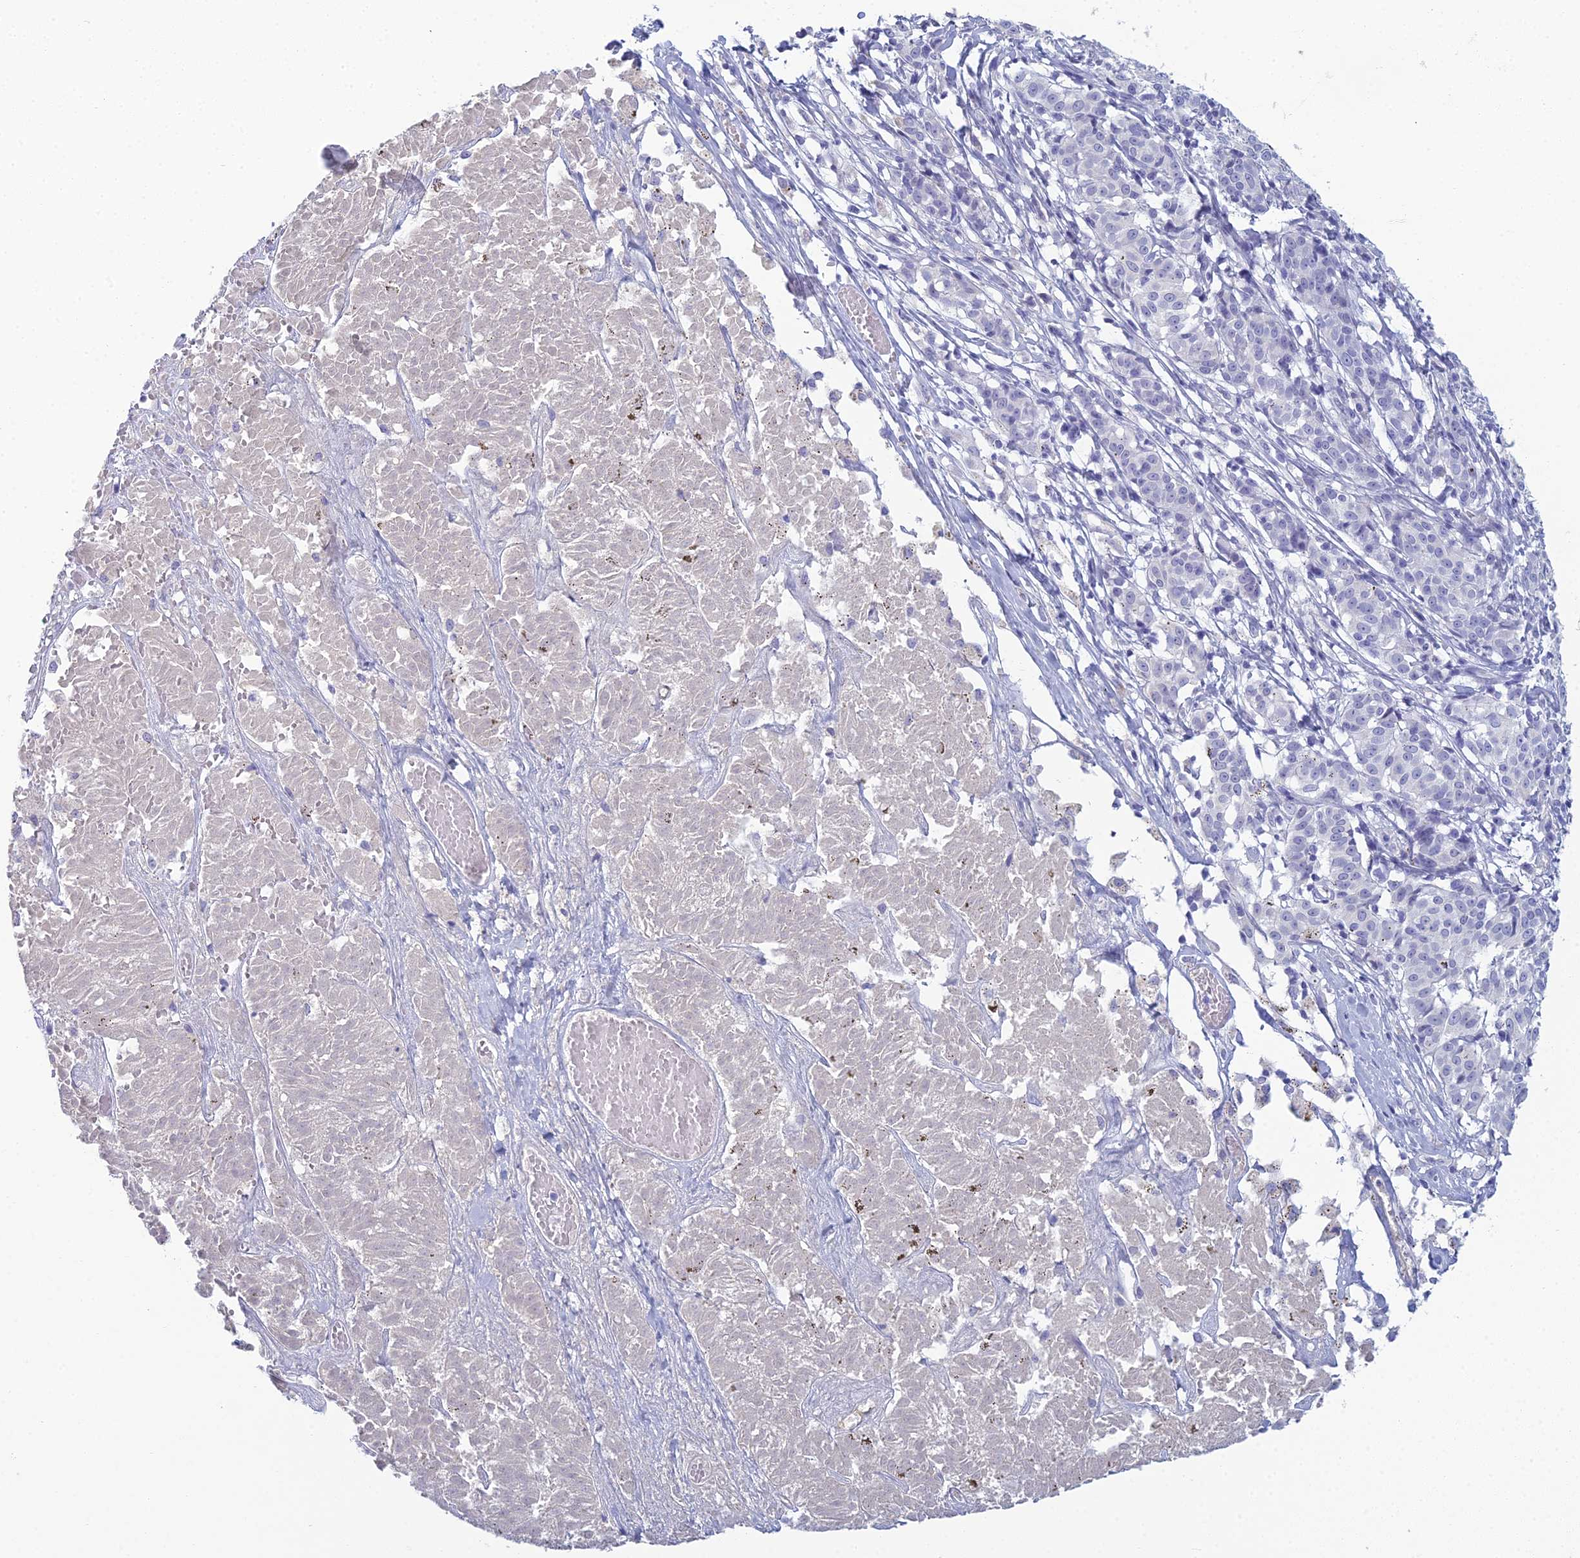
{"staining": {"intensity": "negative", "quantity": "none", "location": "none"}, "tissue": "melanoma", "cell_type": "Tumor cells", "image_type": "cancer", "snomed": [{"axis": "morphology", "description": "Malignant melanoma, NOS"}, {"axis": "topography", "description": "Skin"}], "caption": "IHC histopathology image of malignant melanoma stained for a protein (brown), which demonstrates no positivity in tumor cells.", "gene": "MUC13", "patient": {"sex": "female", "age": 72}}